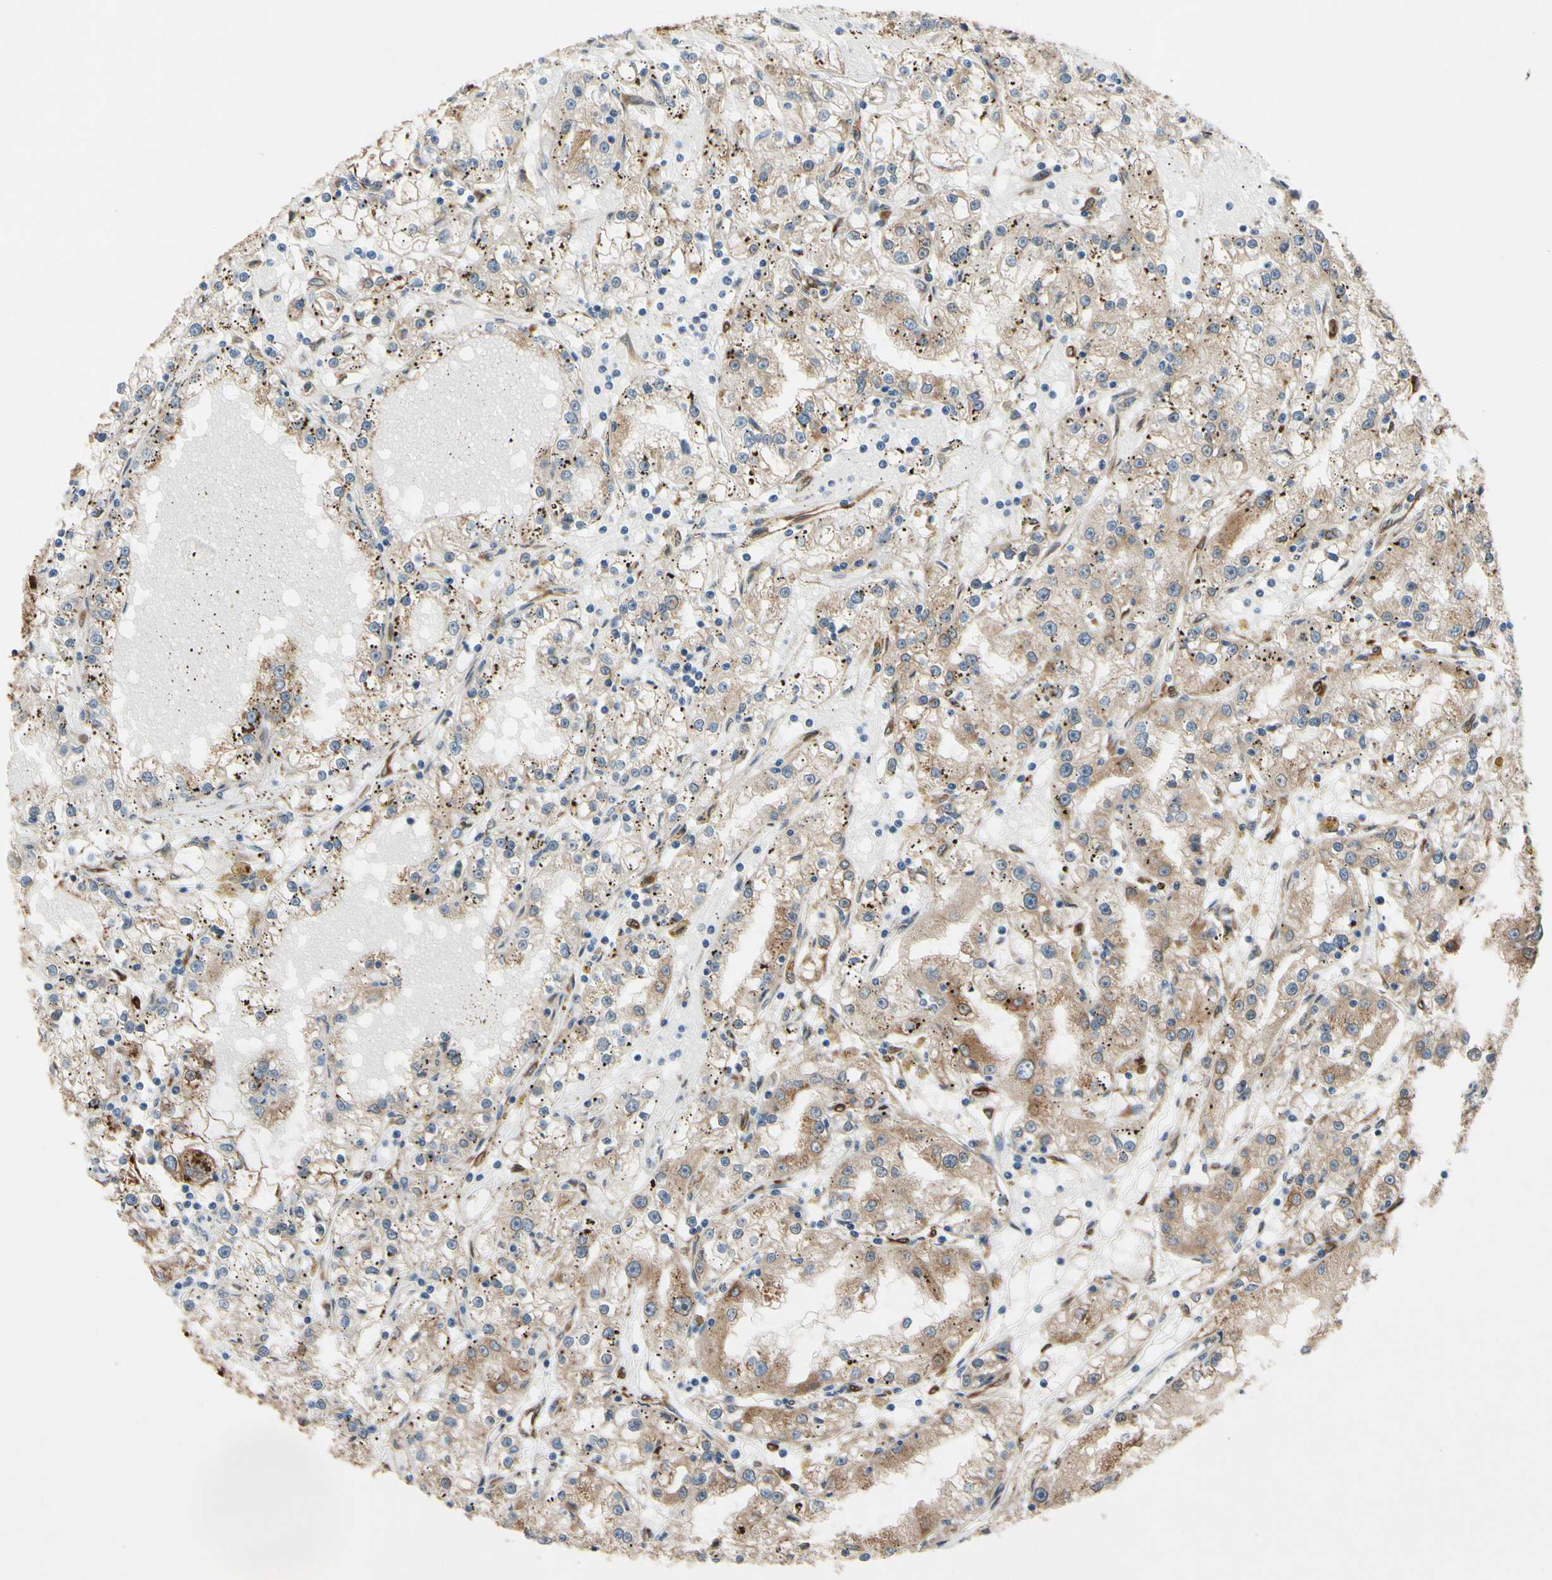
{"staining": {"intensity": "weak", "quantity": "25%-75%", "location": "cytoplasmic/membranous"}, "tissue": "renal cancer", "cell_type": "Tumor cells", "image_type": "cancer", "snomed": [{"axis": "morphology", "description": "Adenocarcinoma, NOS"}, {"axis": "topography", "description": "Kidney"}], "caption": "Protein positivity by IHC shows weak cytoplasmic/membranous positivity in about 25%-75% of tumor cells in renal adenocarcinoma.", "gene": "PRXL2A", "patient": {"sex": "male", "age": 56}}